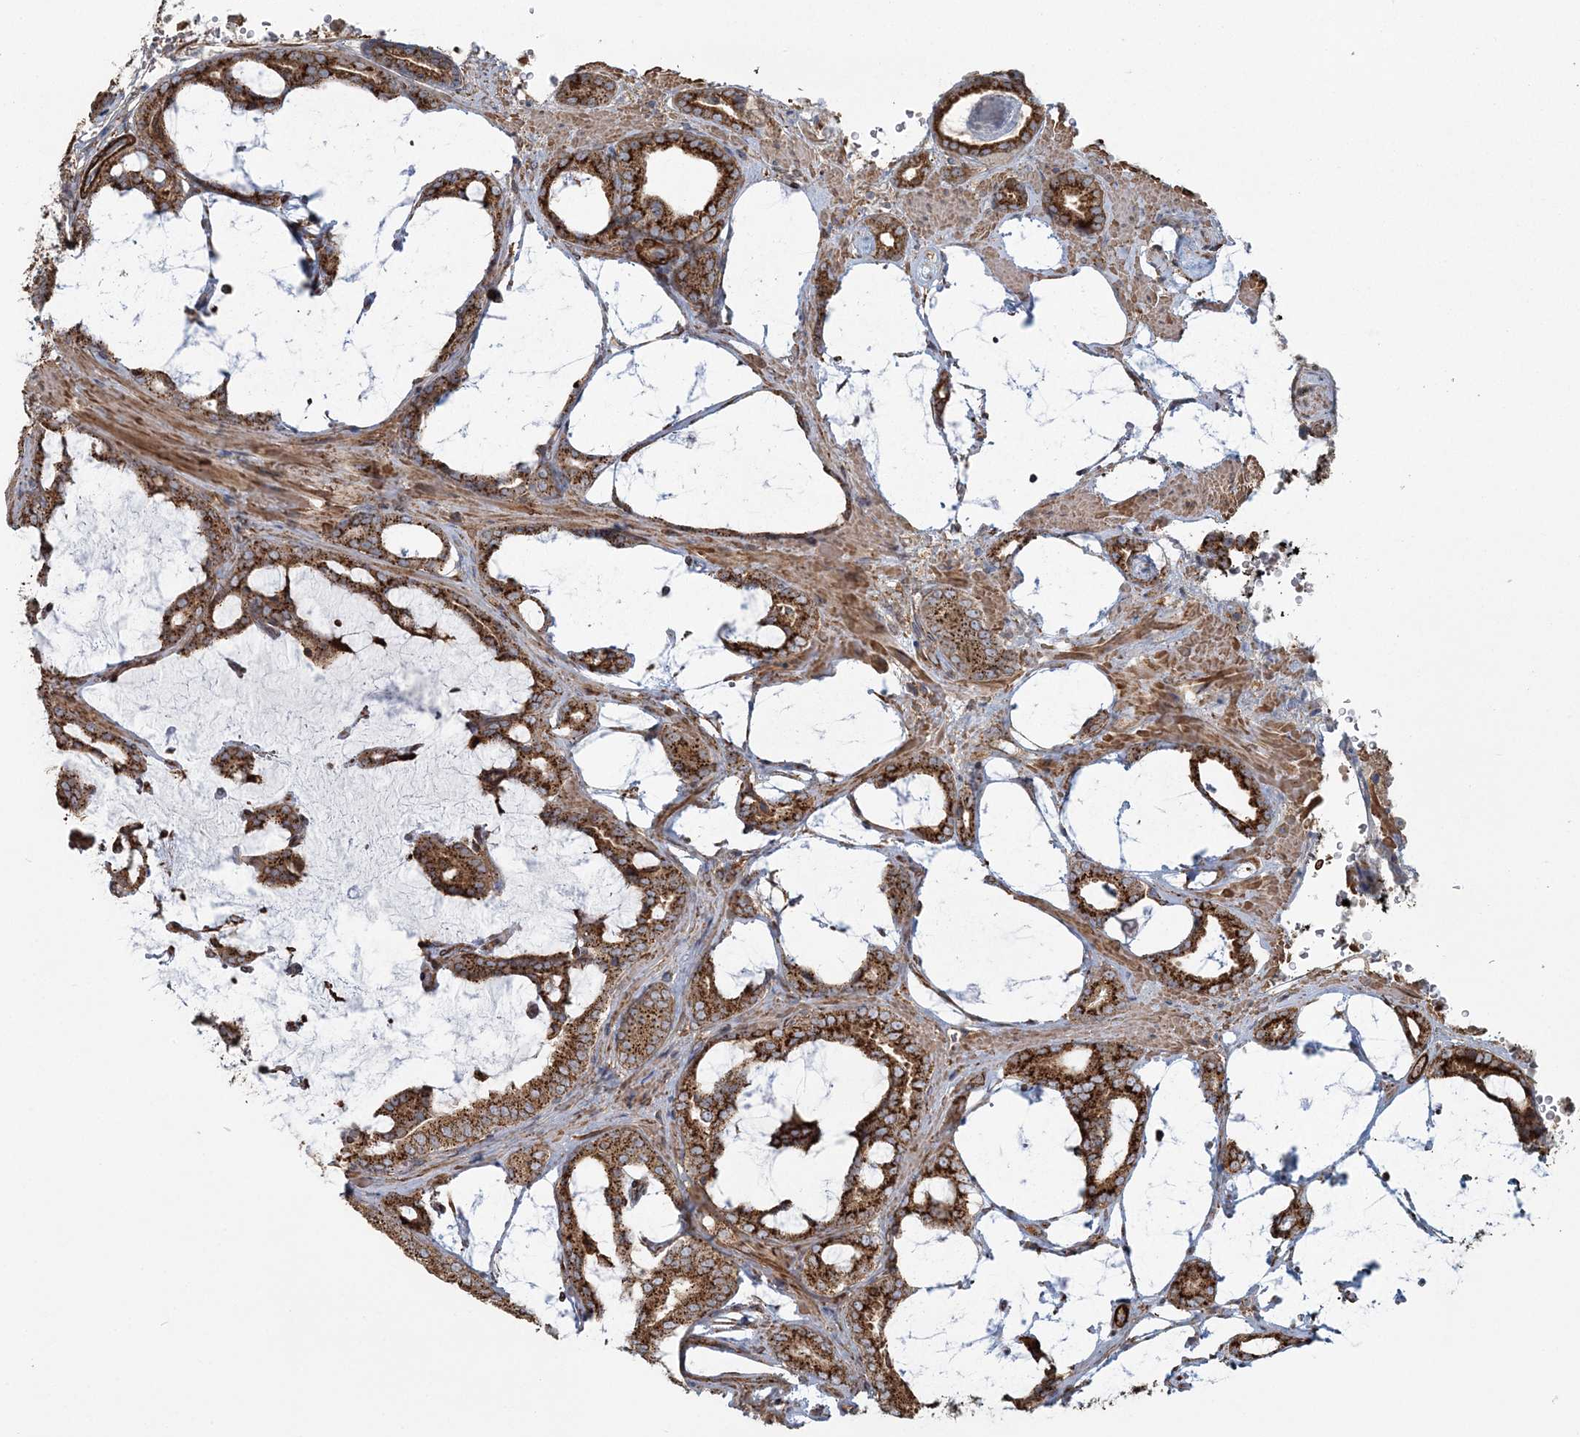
{"staining": {"intensity": "strong", "quantity": ">75%", "location": "cytoplasmic/membranous"}, "tissue": "prostate cancer", "cell_type": "Tumor cells", "image_type": "cancer", "snomed": [{"axis": "morphology", "description": "Adenocarcinoma, Low grade"}, {"axis": "topography", "description": "Prostate"}], "caption": "Immunohistochemical staining of human prostate cancer (low-grade adenocarcinoma) displays strong cytoplasmic/membranous protein staining in approximately >75% of tumor cells. (DAB (3,3'-diaminobenzidine) IHC with brightfield microscopy, high magnification).", "gene": "TRAF3IP2", "patient": {"sex": "male", "age": 71}}